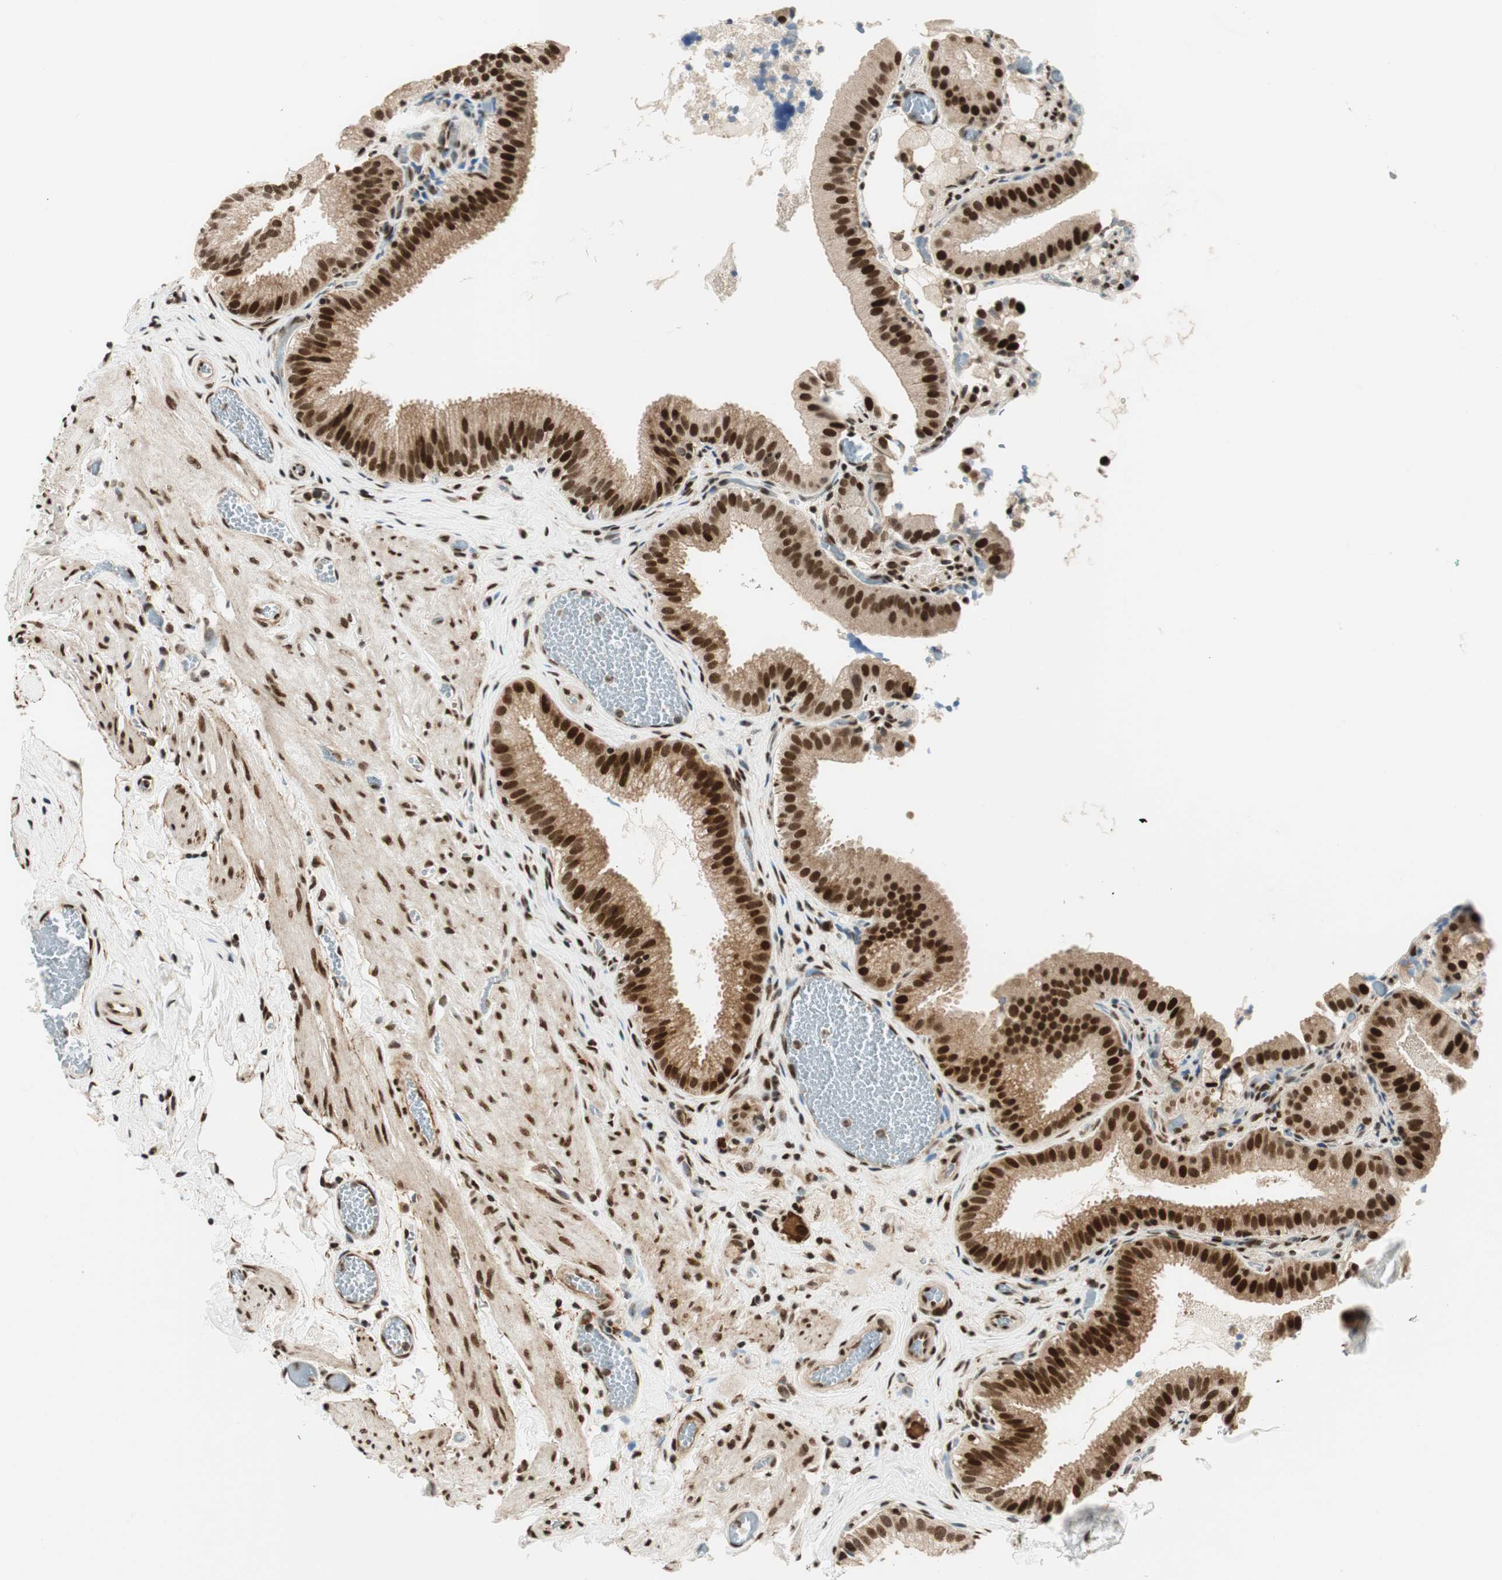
{"staining": {"intensity": "strong", "quantity": ">75%", "location": "cytoplasmic/membranous,nuclear"}, "tissue": "gallbladder", "cell_type": "Glandular cells", "image_type": "normal", "snomed": [{"axis": "morphology", "description": "Normal tissue, NOS"}, {"axis": "topography", "description": "Gallbladder"}], "caption": "Human gallbladder stained for a protein (brown) displays strong cytoplasmic/membranous,nuclear positive expression in approximately >75% of glandular cells.", "gene": "RING1", "patient": {"sex": "male", "age": 54}}